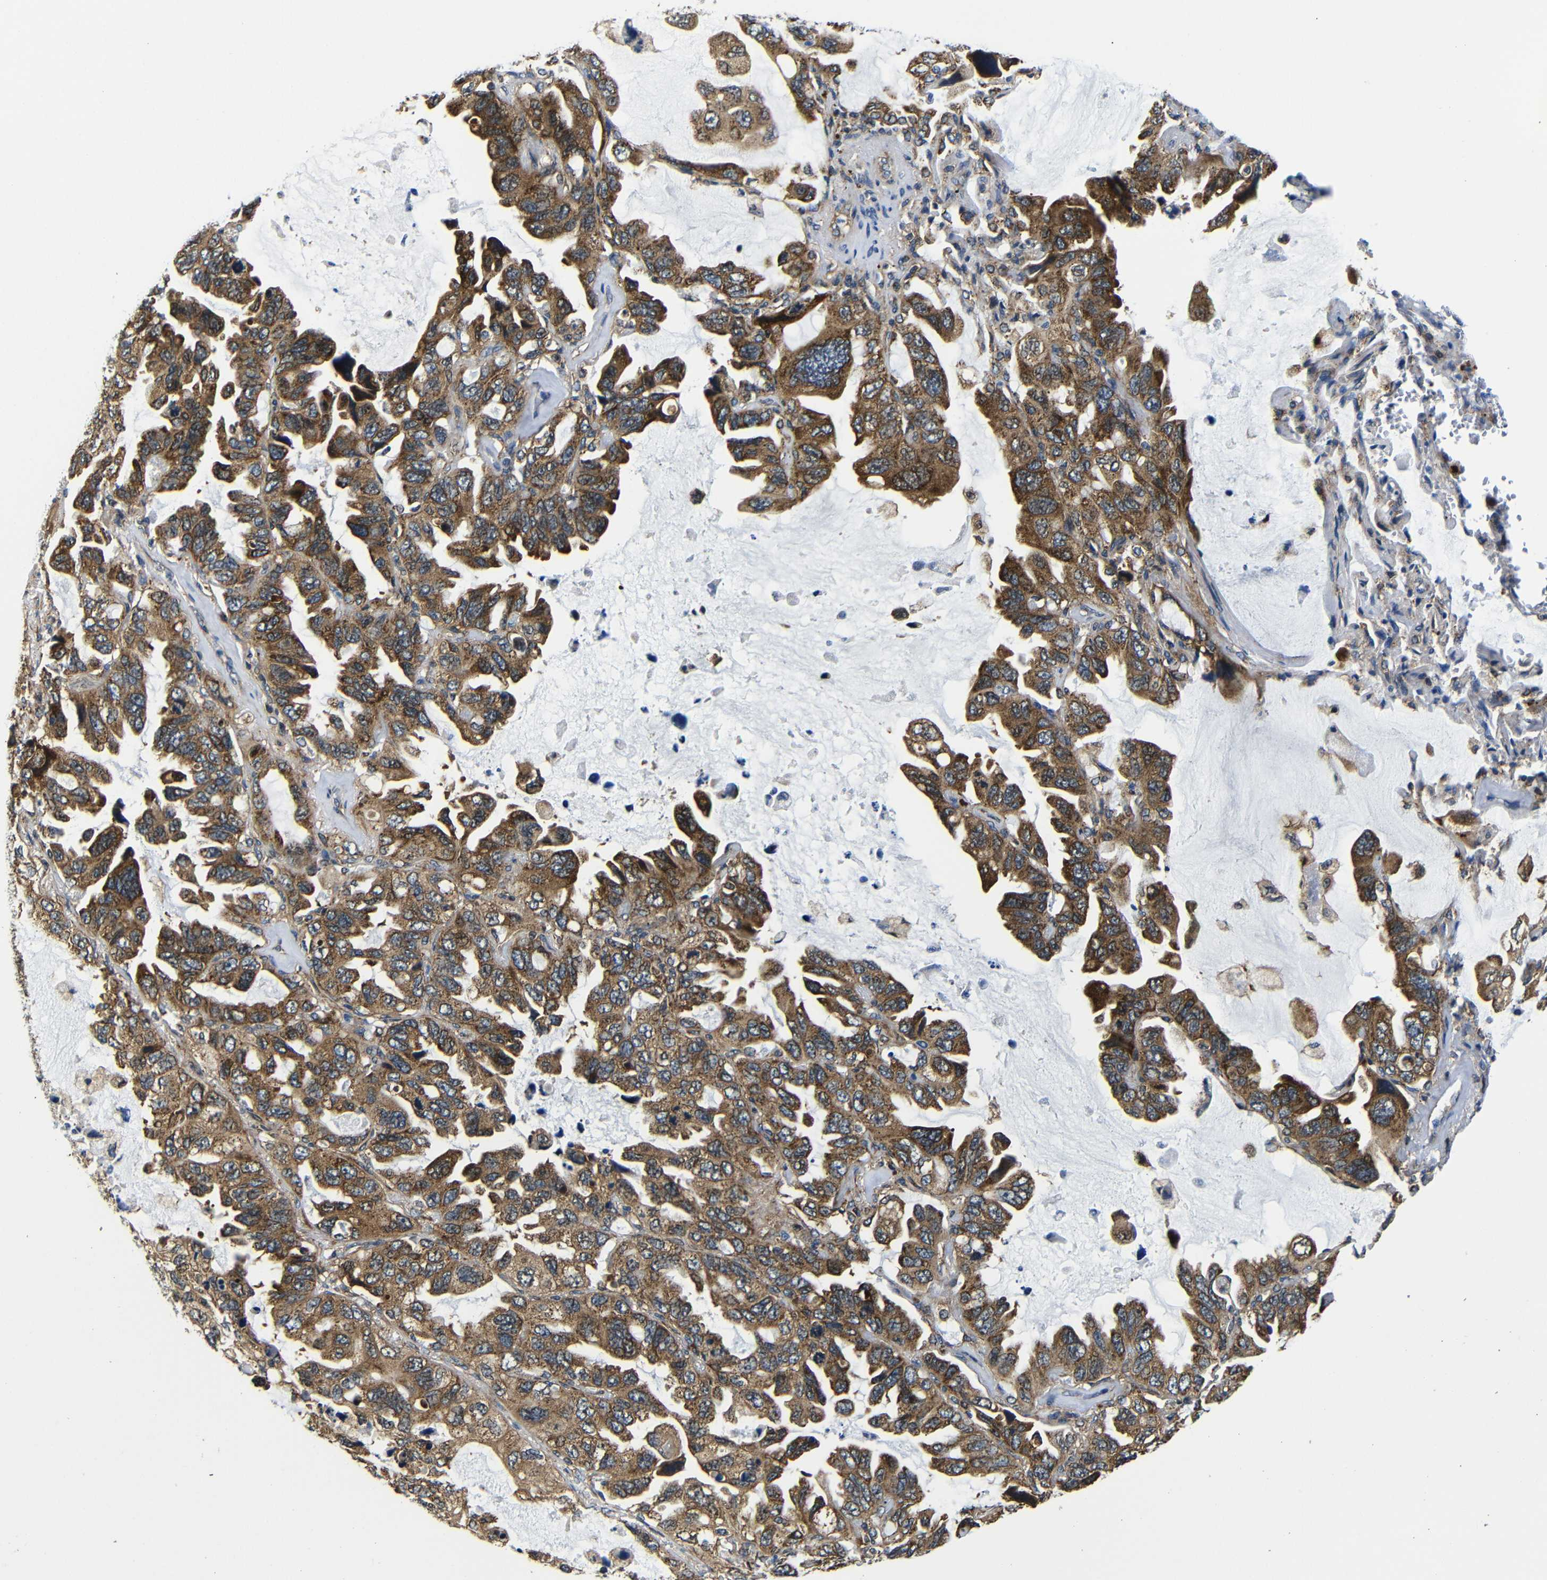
{"staining": {"intensity": "moderate", "quantity": ">75%", "location": "cytoplasmic/membranous"}, "tissue": "lung cancer", "cell_type": "Tumor cells", "image_type": "cancer", "snomed": [{"axis": "morphology", "description": "Squamous cell carcinoma, NOS"}, {"axis": "topography", "description": "Lung"}], "caption": "Protein expression analysis of lung squamous cell carcinoma displays moderate cytoplasmic/membranous expression in approximately >75% of tumor cells. The staining was performed using DAB (3,3'-diaminobenzidine) to visualize the protein expression in brown, while the nuclei were stained in blue with hematoxylin (Magnification: 20x).", "gene": "ABCE1", "patient": {"sex": "female", "age": 73}}